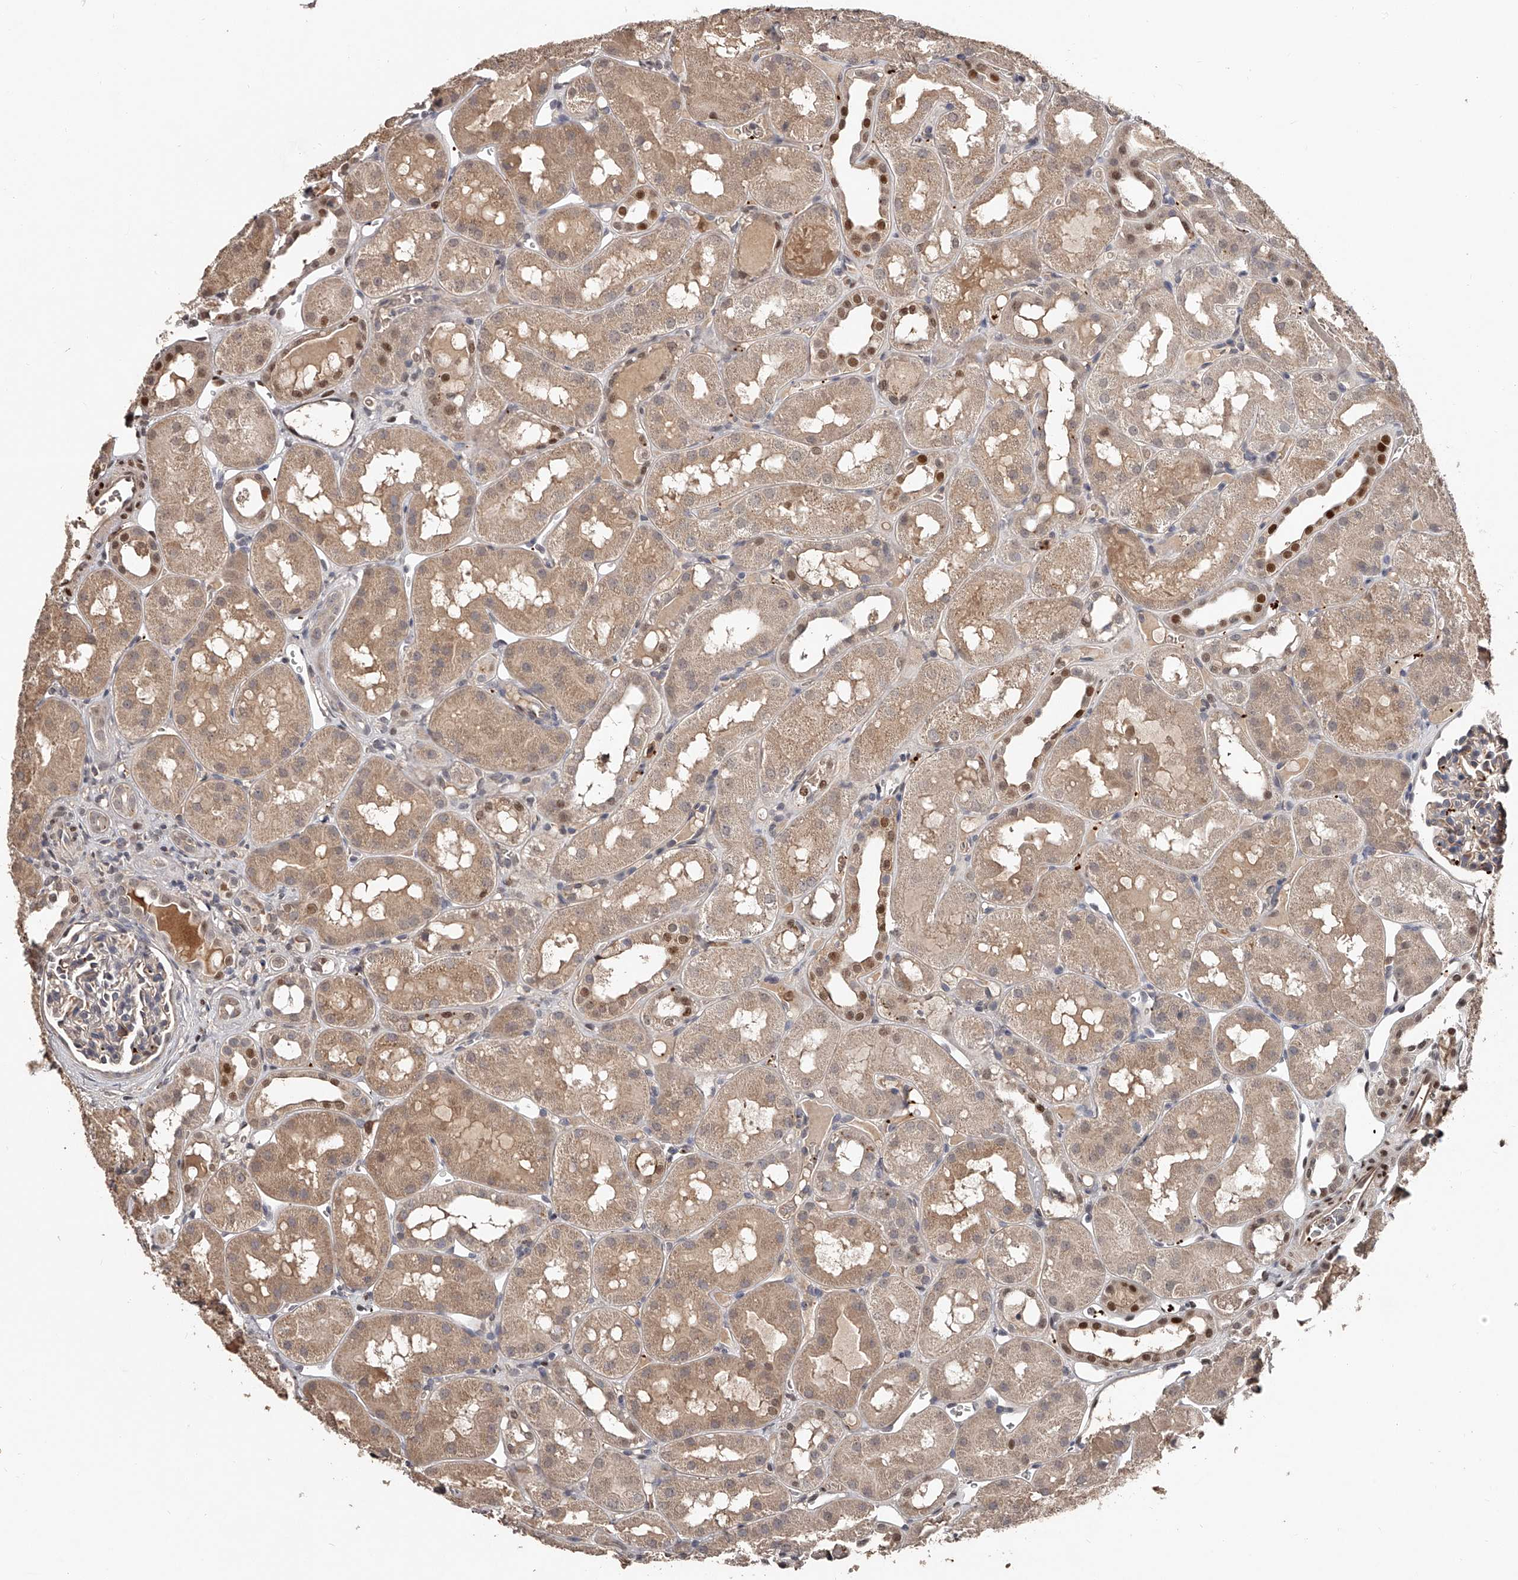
{"staining": {"intensity": "weak", "quantity": "<25%", "location": "cytoplasmic/membranous"}, "tissue": "kidney", "cell_type": "Cells in glomeruli", "image_type": "normal", "snomed": [{"axis": "morphology", "description": "Normal tissue, NOS"}, {"axis": "topography", "description": "Kidney"}], "caption": "DAB immunohistochemical staining of normal human kidney shows no significant expression in cells in glomeruli.", "gene": "URGCP", "patient": {"sex": "male", "age": 16}}